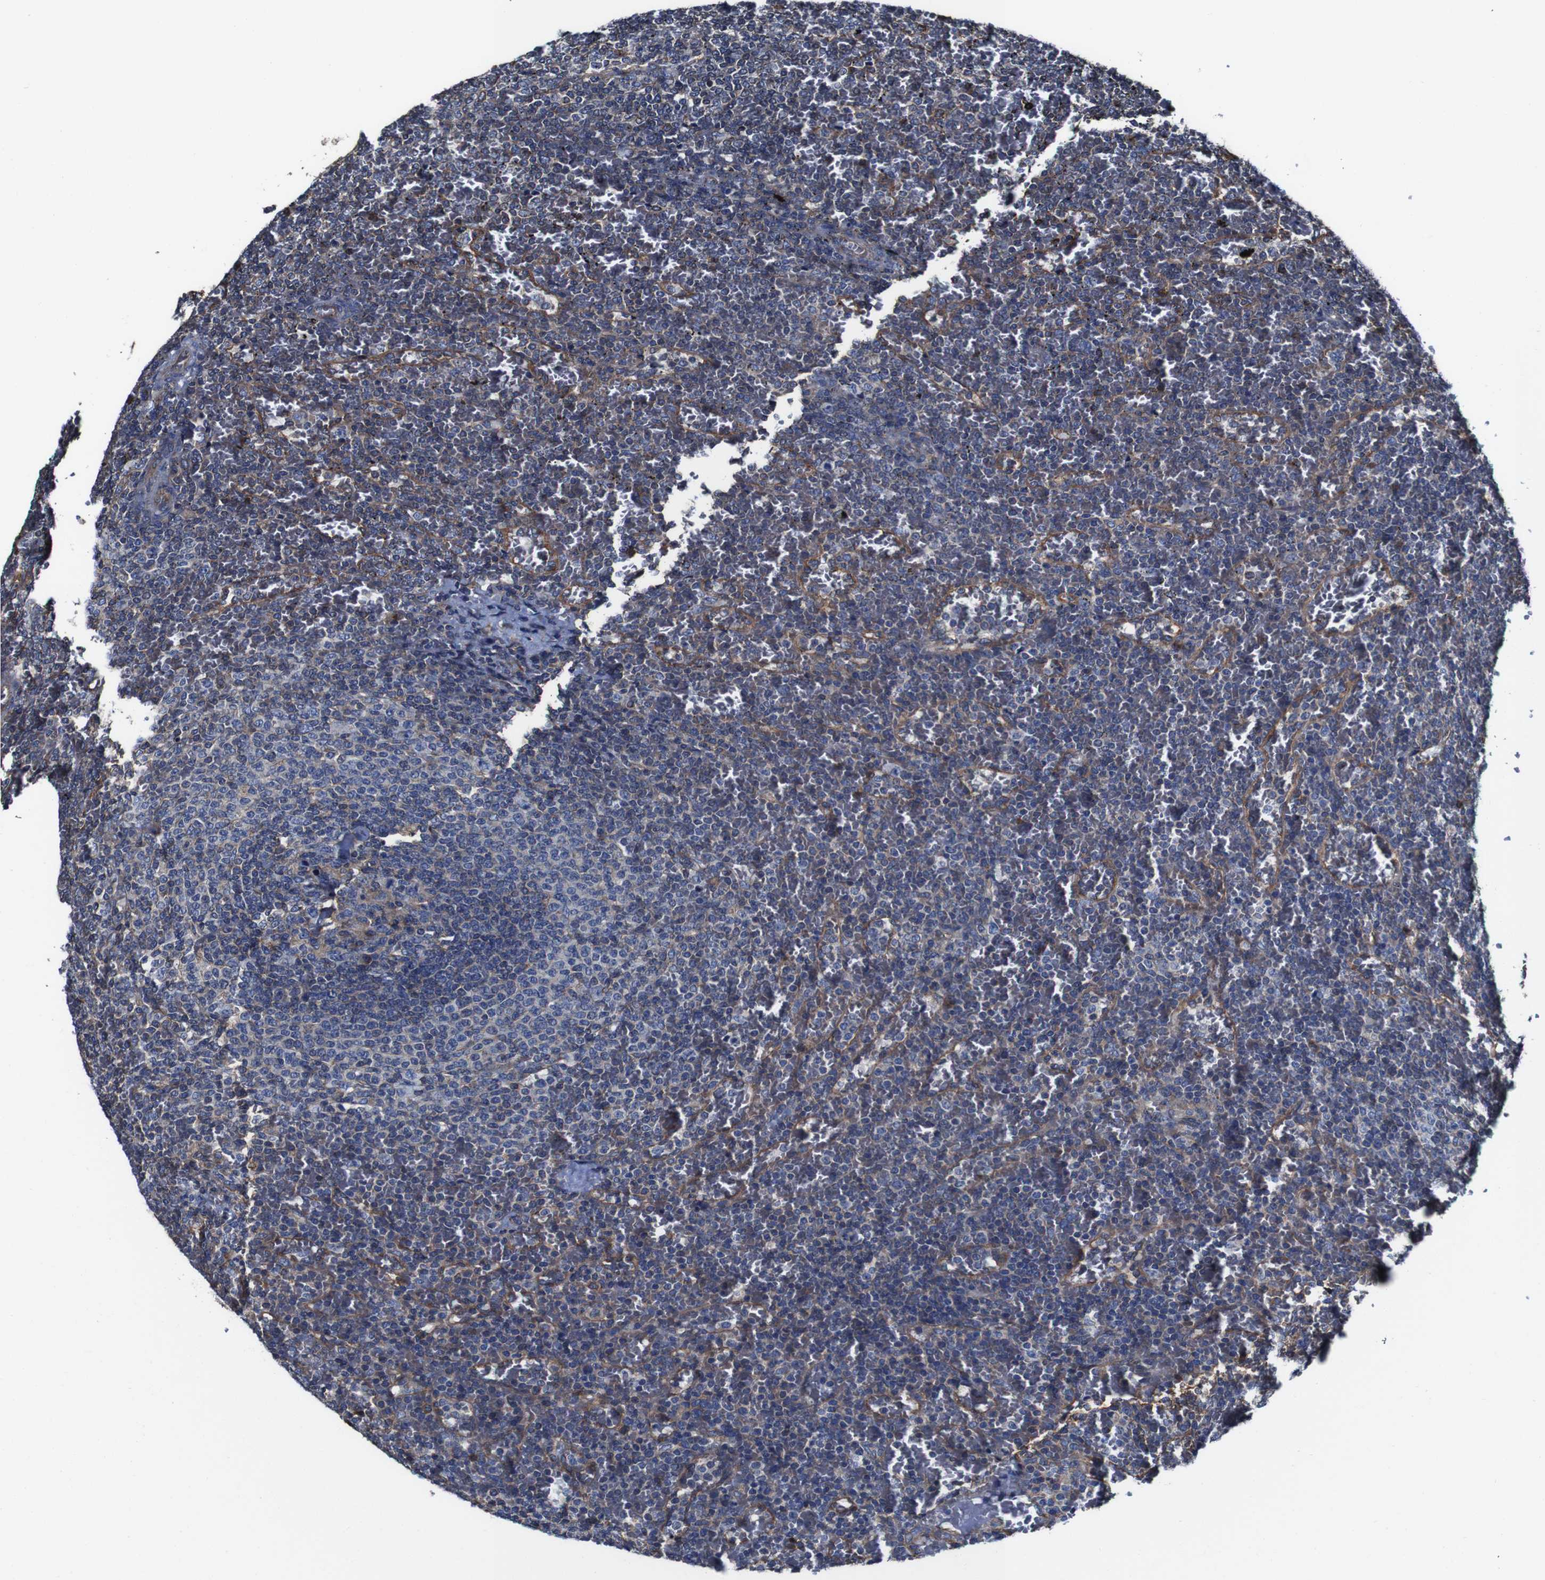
{"staining": {"intensity": "negative", "quantity": "none", "location": "none"}, "tissue": "lymphoma", "cell_type": "Tumor cells", "image_type": "cancer", "snomed": [{"axis": "morphology", "description": "Malignant lymphoma, non-Hodgkin's type, Low grade"}, {"axis": "topography", "description": "Spleen"}], "caption": "There is no significant staining in tumor cells of low-grade malignant lymphoma, non-Hodgkin's type. (IHC, brightfield microscopy, high magnification).", "gene": "CSF1R", "patient": {"sex": "female", "age": 77}}